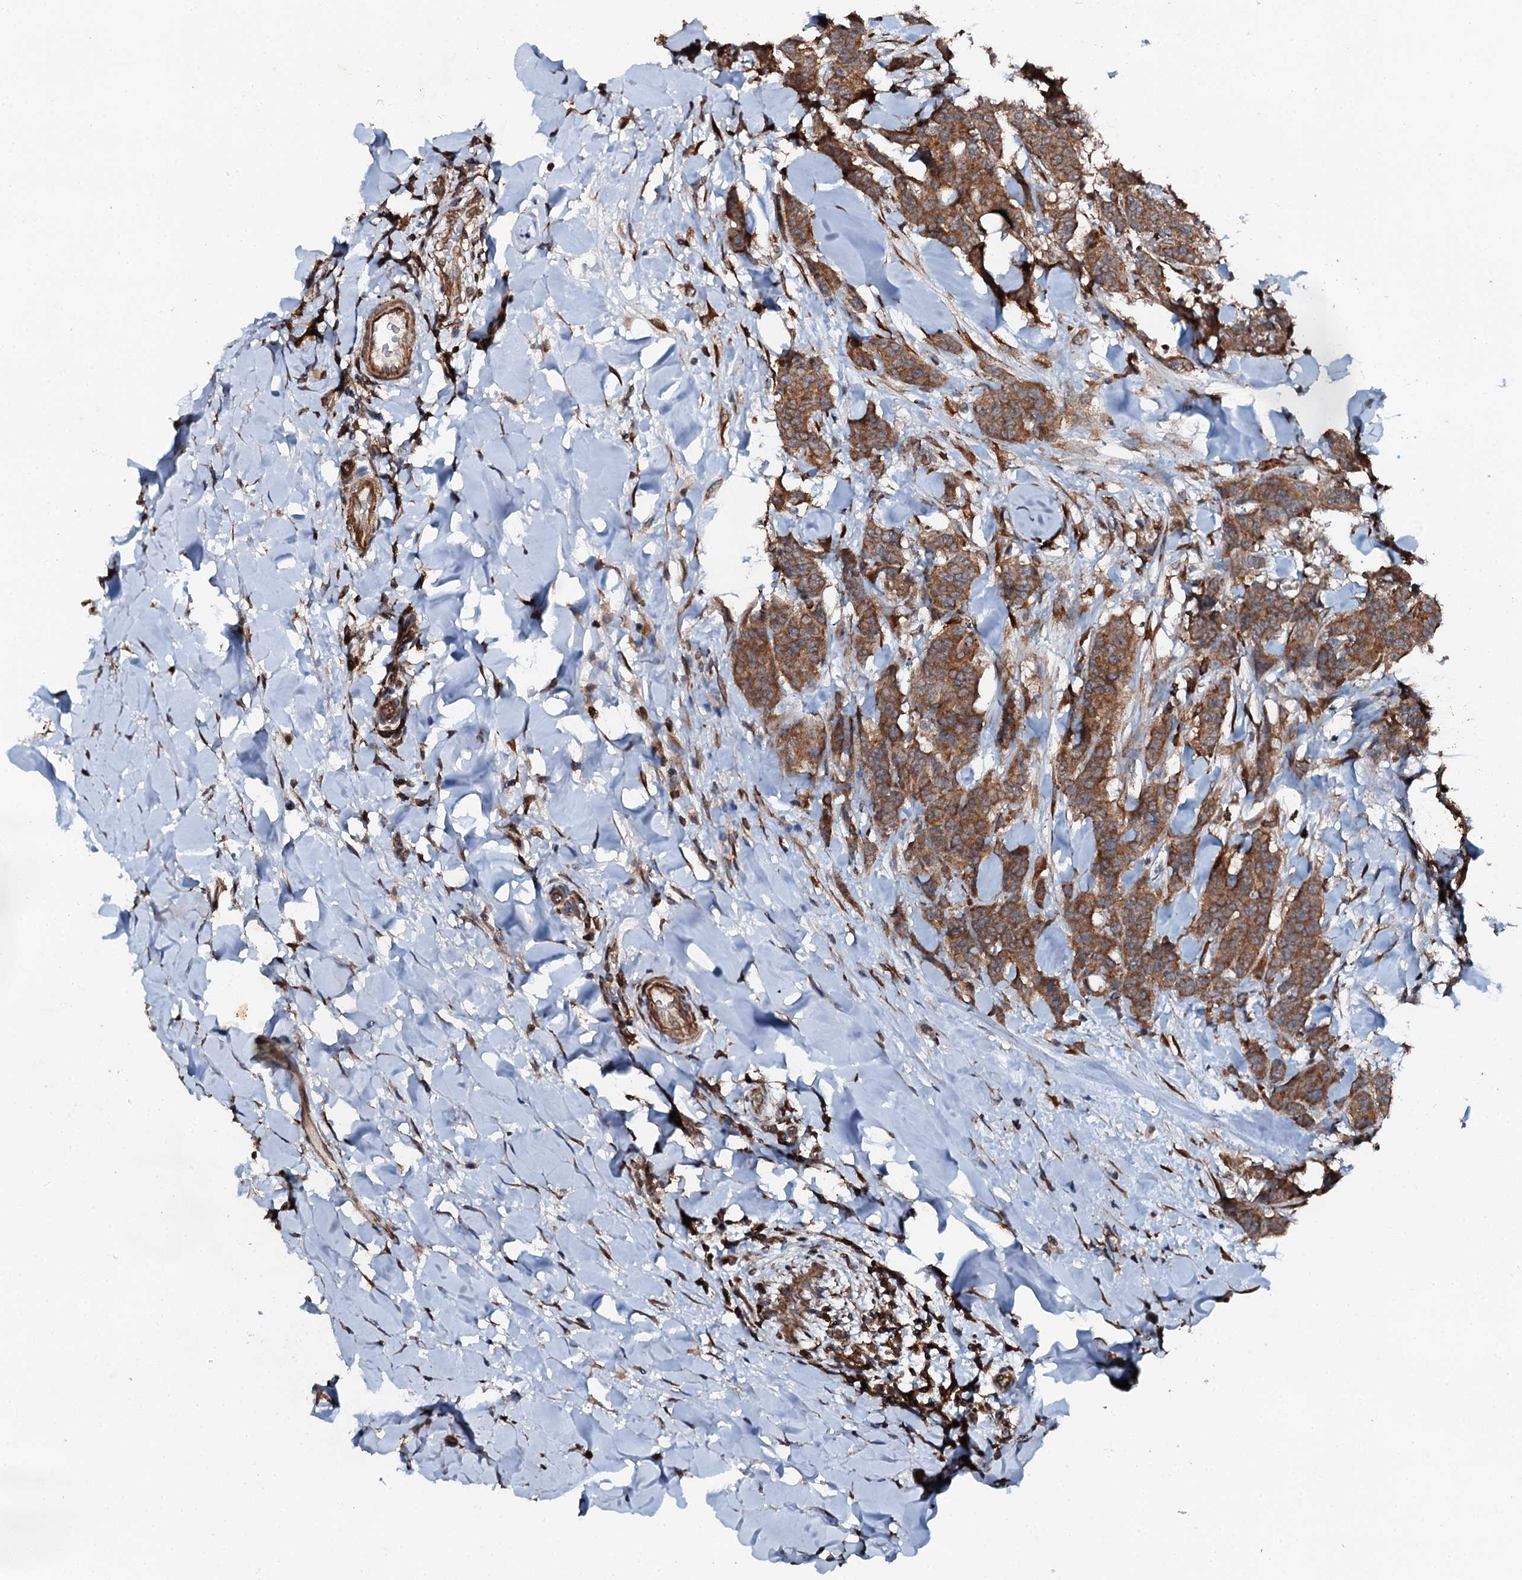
{"staining": {"intensity": "moderate", "quantity": ">75%", "location": "cytoplasmic/membranous"}, "tissue": "breast cancer", "cell_type": "Tumor cells", "image_type": "cancer", "snomed": [{"axis": "morphology", "description": "Duct carcinoma"}, {"axis": "topography", "description": "Breast"}], "caption": "A brown stain highlights moderate cytoplasmic/membranous expression of a protein in breast intraductal carcinoma tumor cells.", "gene": "EDC4", "patient": {"sex": "female", "age": 40}}